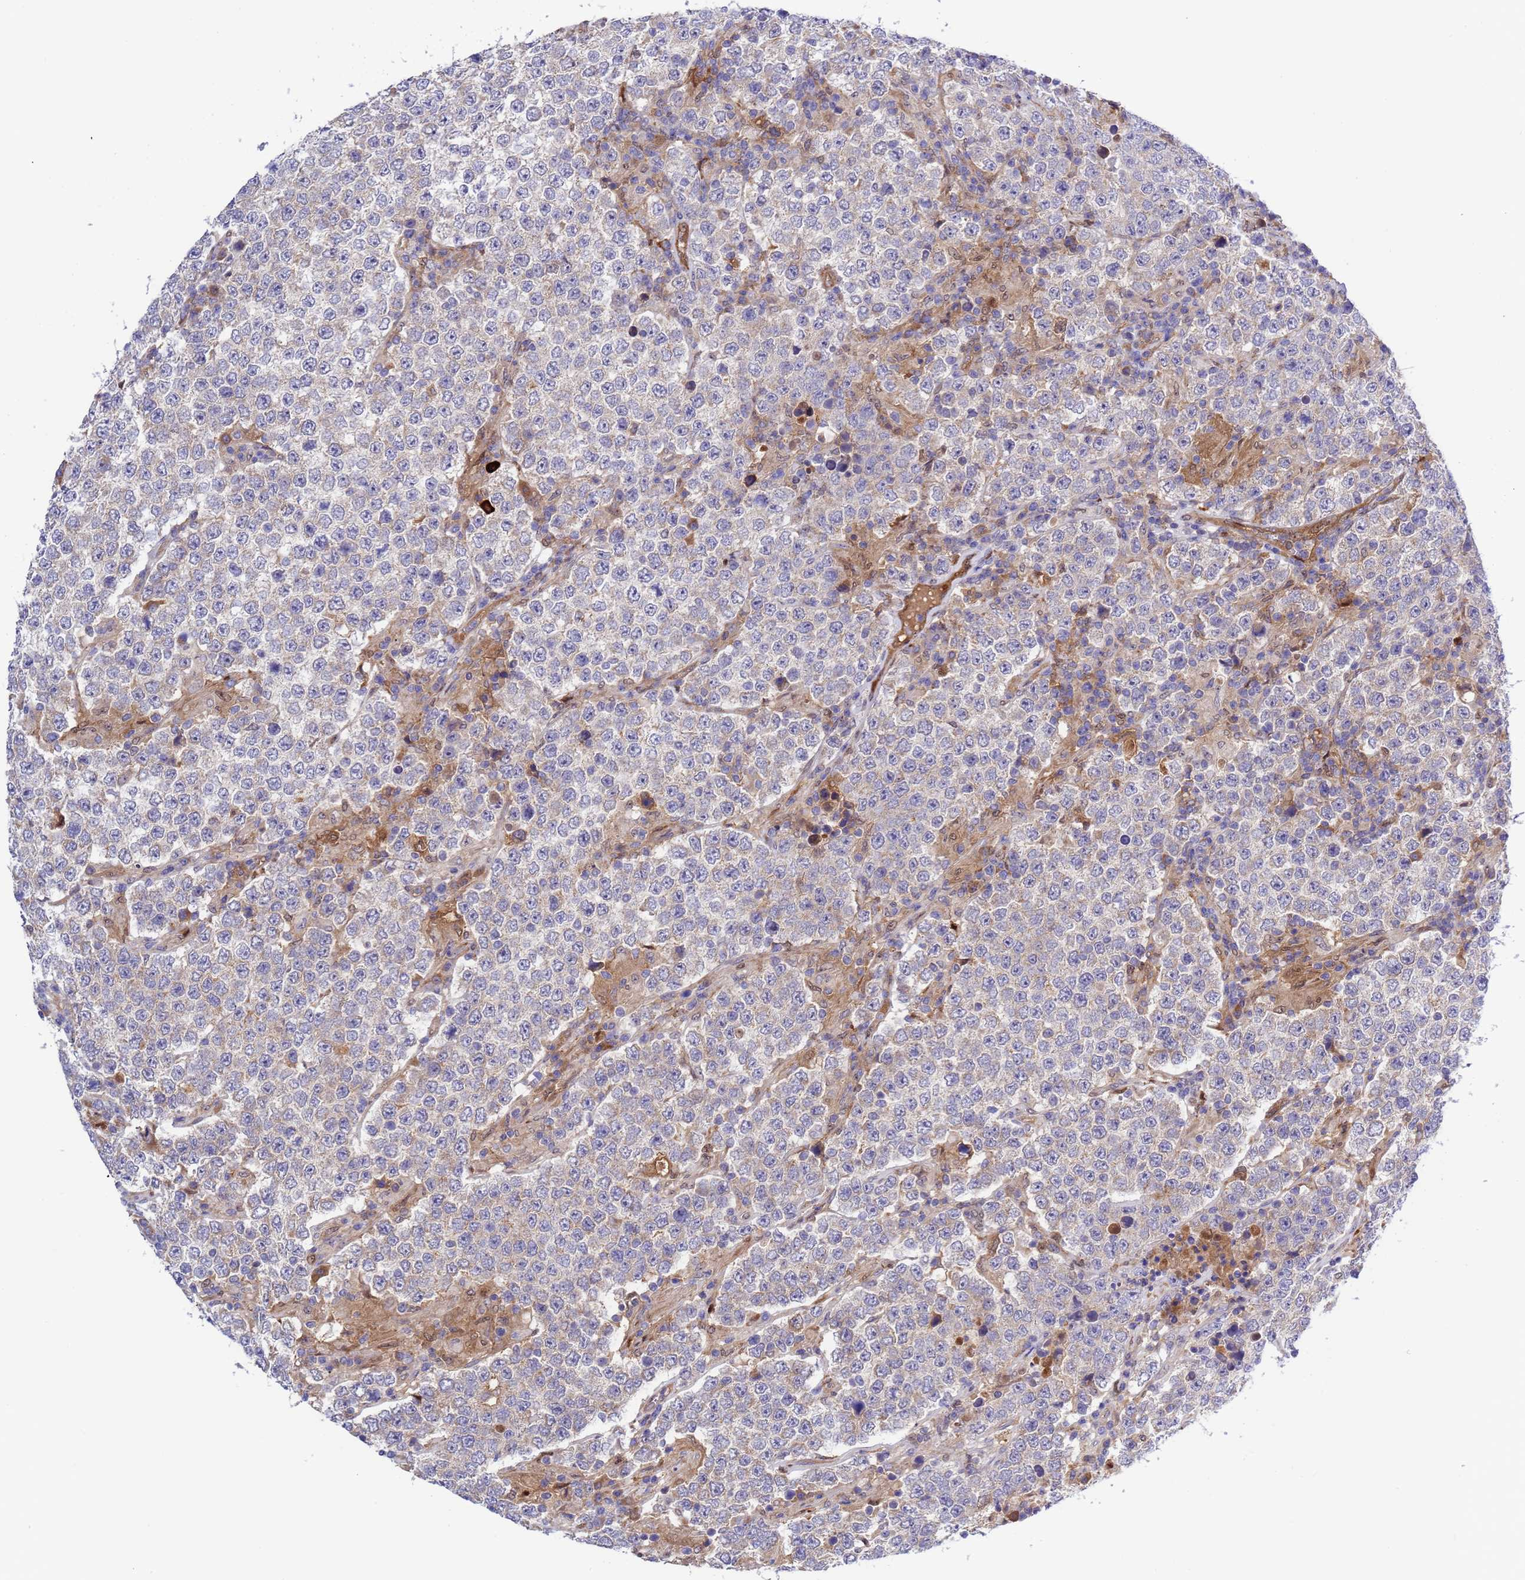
{"staining": {"intensity": "negative", "quantity": "none", "location": "none"}, "tissue": "testis cancer", "cell_type": "Tumor cells", "image_type": "cancer", "snomed": [{"axis": "morphology", "description": "Normal tissue, NOS"}, {"axis": "morphology", "description": "Urothelial carcinoma, High grade"}, {"axis": "morphology", "description": "Seminoma, NOS"}, {"axis": "morphology", "description": "Carcinoma, Embryonal, NOS"}, {"axis": "topography", "description": "Urinary bladder"}, {"axis": "topography", "description": "Testis"}], "caption": "Tumor cells show no significant protein expression in testis cancer. Nuclei are stained in blue.", "gene": "FOXRED1", "patient": {"sex": "male", "age": 41}}